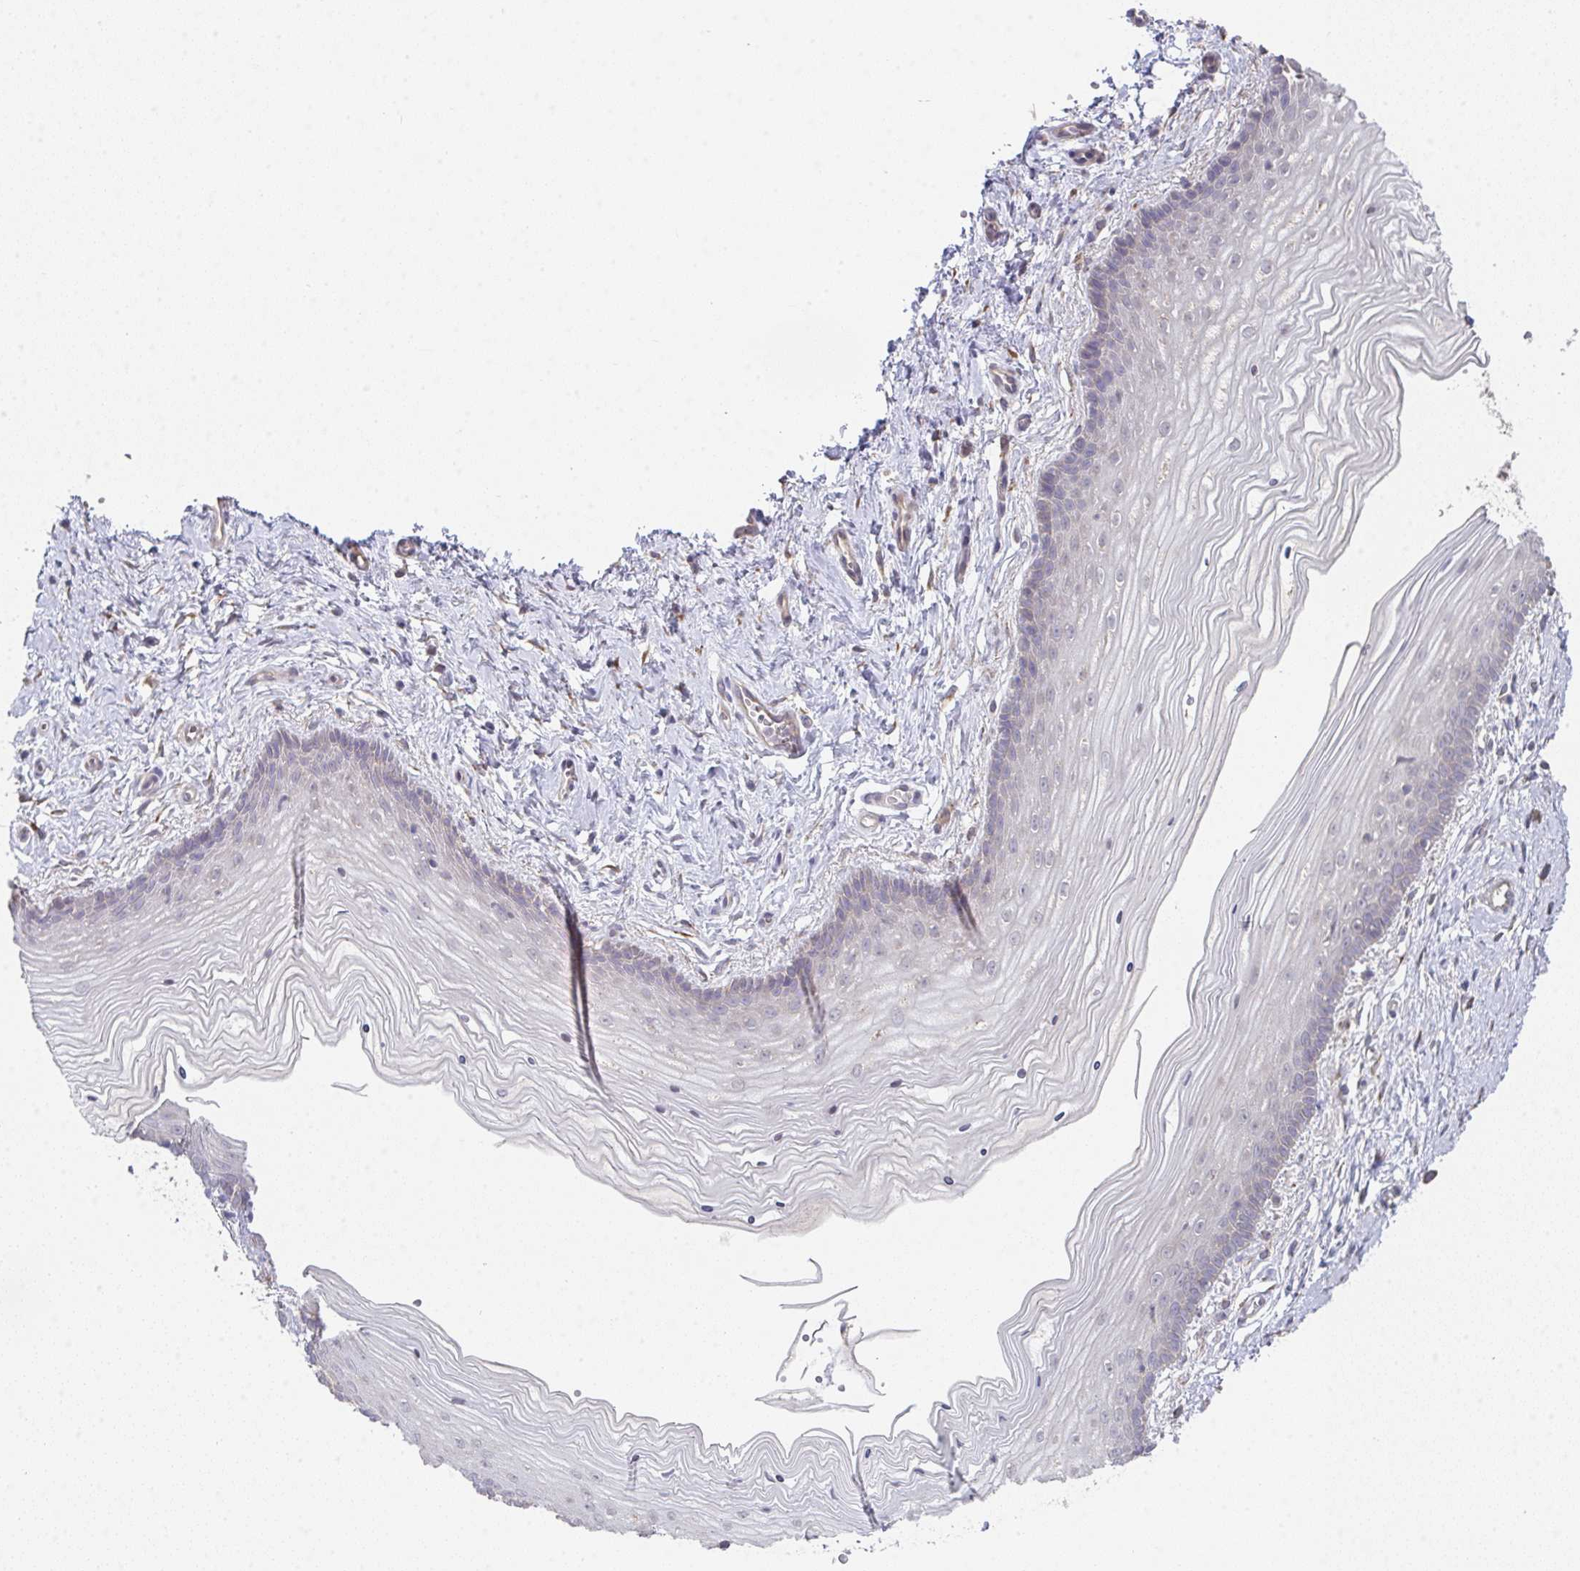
{"staining": {"intensity": "weak", "quantity": "<25%", "location": "cytoplasmic/membranous"}, "tissue": "vagina", "cell_type": "Squamous epithelial cells", "image_type": "normal", "snomed": [{"axis": "morphology", "description": "Normal tissue, NOS"}, {"axis": "topography", "description": "Vagina"}], "caption": "The photomicrograph exhibits no significant expression in squamous epithelial cells of vagina.", "gene": "TSPAN31", "patient": {"sex": "female", "age": 38}}